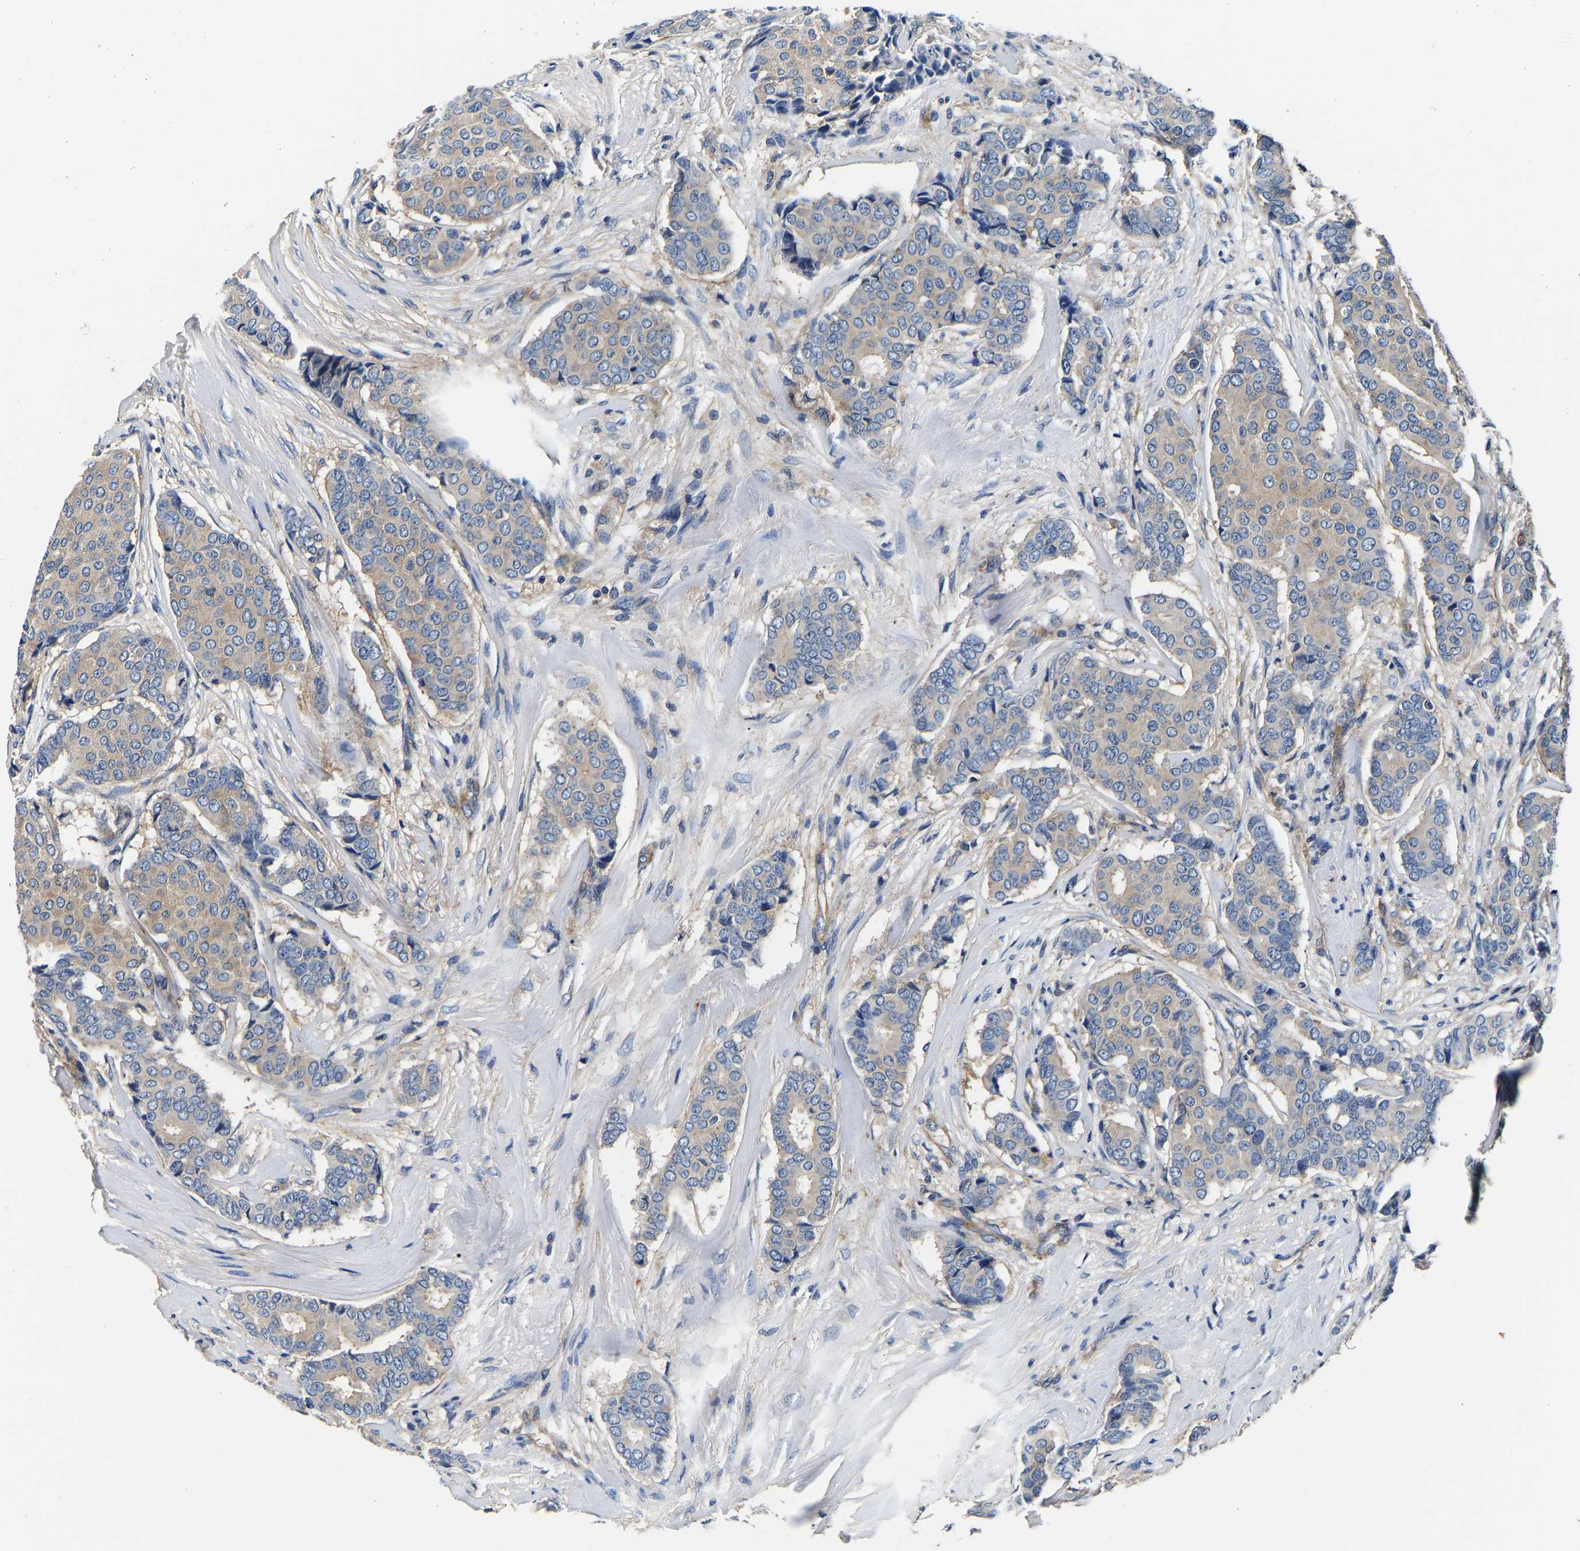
{"staining": {"intensity": "weak", "quantity": ">75%", "location": "cytoplasmic/membranous"}, "tissue": "breast cancer", "cell_type": "Tumor cells", "image_type": "cancer", "snomed": [{"axis": "morphology", "description": "Duct carcinoma"}, {"axis": "topography", "description": "Breast"}], "caption": "About >75% of tumor cells in human breast intraductal carcinoma show weak cytoplasmic/membranous protein positivity as visualized by brown immunohistochemical staining.", "gene": "SH3GLB1", "patient": {"sex": "female", "age": 75}}